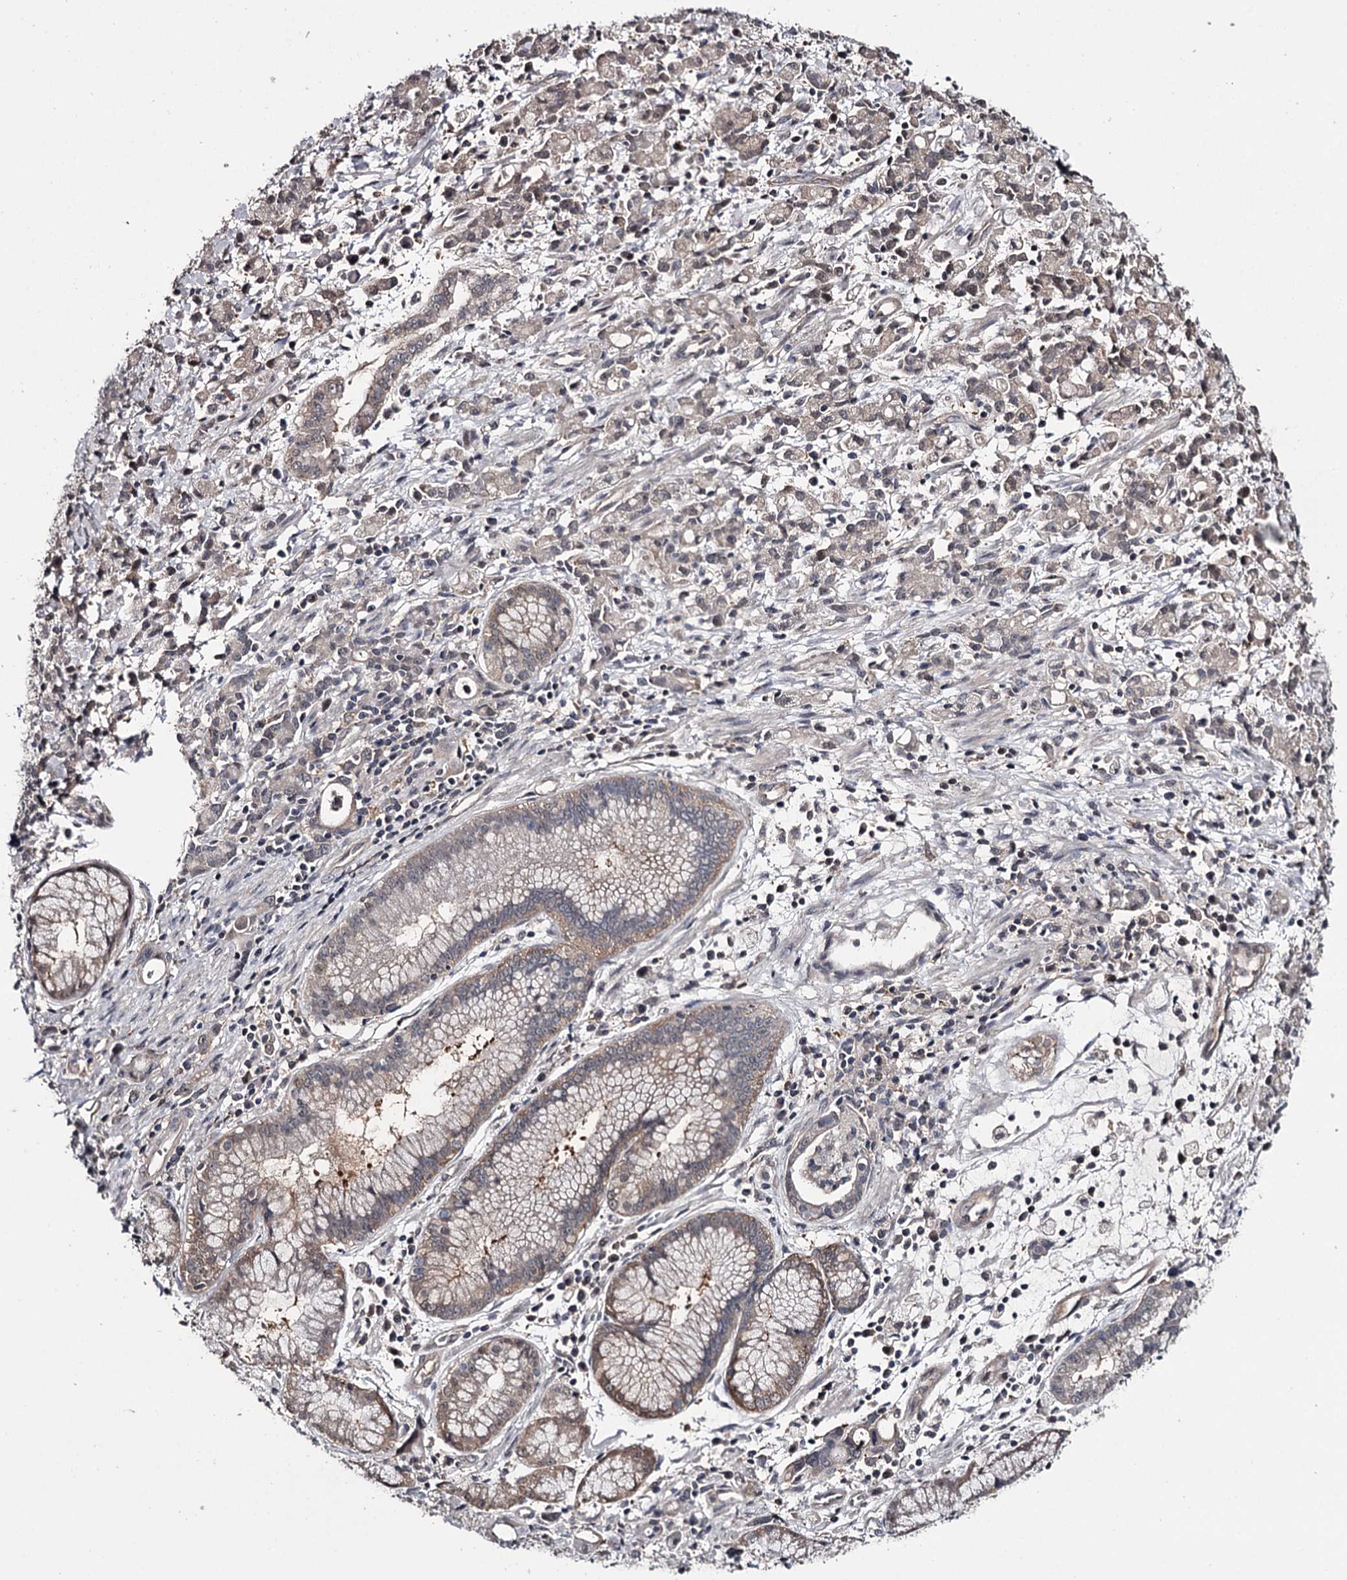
{"staining": {"intensity": "negative", "quantity": "none", "location": "none"}, "tissue": "stomach cancer", "cell_type": "Tumor cells", "image_type": "cancer", "snomed": [{"axis": "morphology", "description": "Adenocarcinoma, NOS"}, {"axis": "topography", "description": "Stomach, lower"}], "caption": "Immunohistochemistry (IHC) of human stomach cancer (adenocarcinoma) demonstrates no staining in tumor cells.", "gene": "GTSF1", "patient": {"sex": "female", "age": 43}}